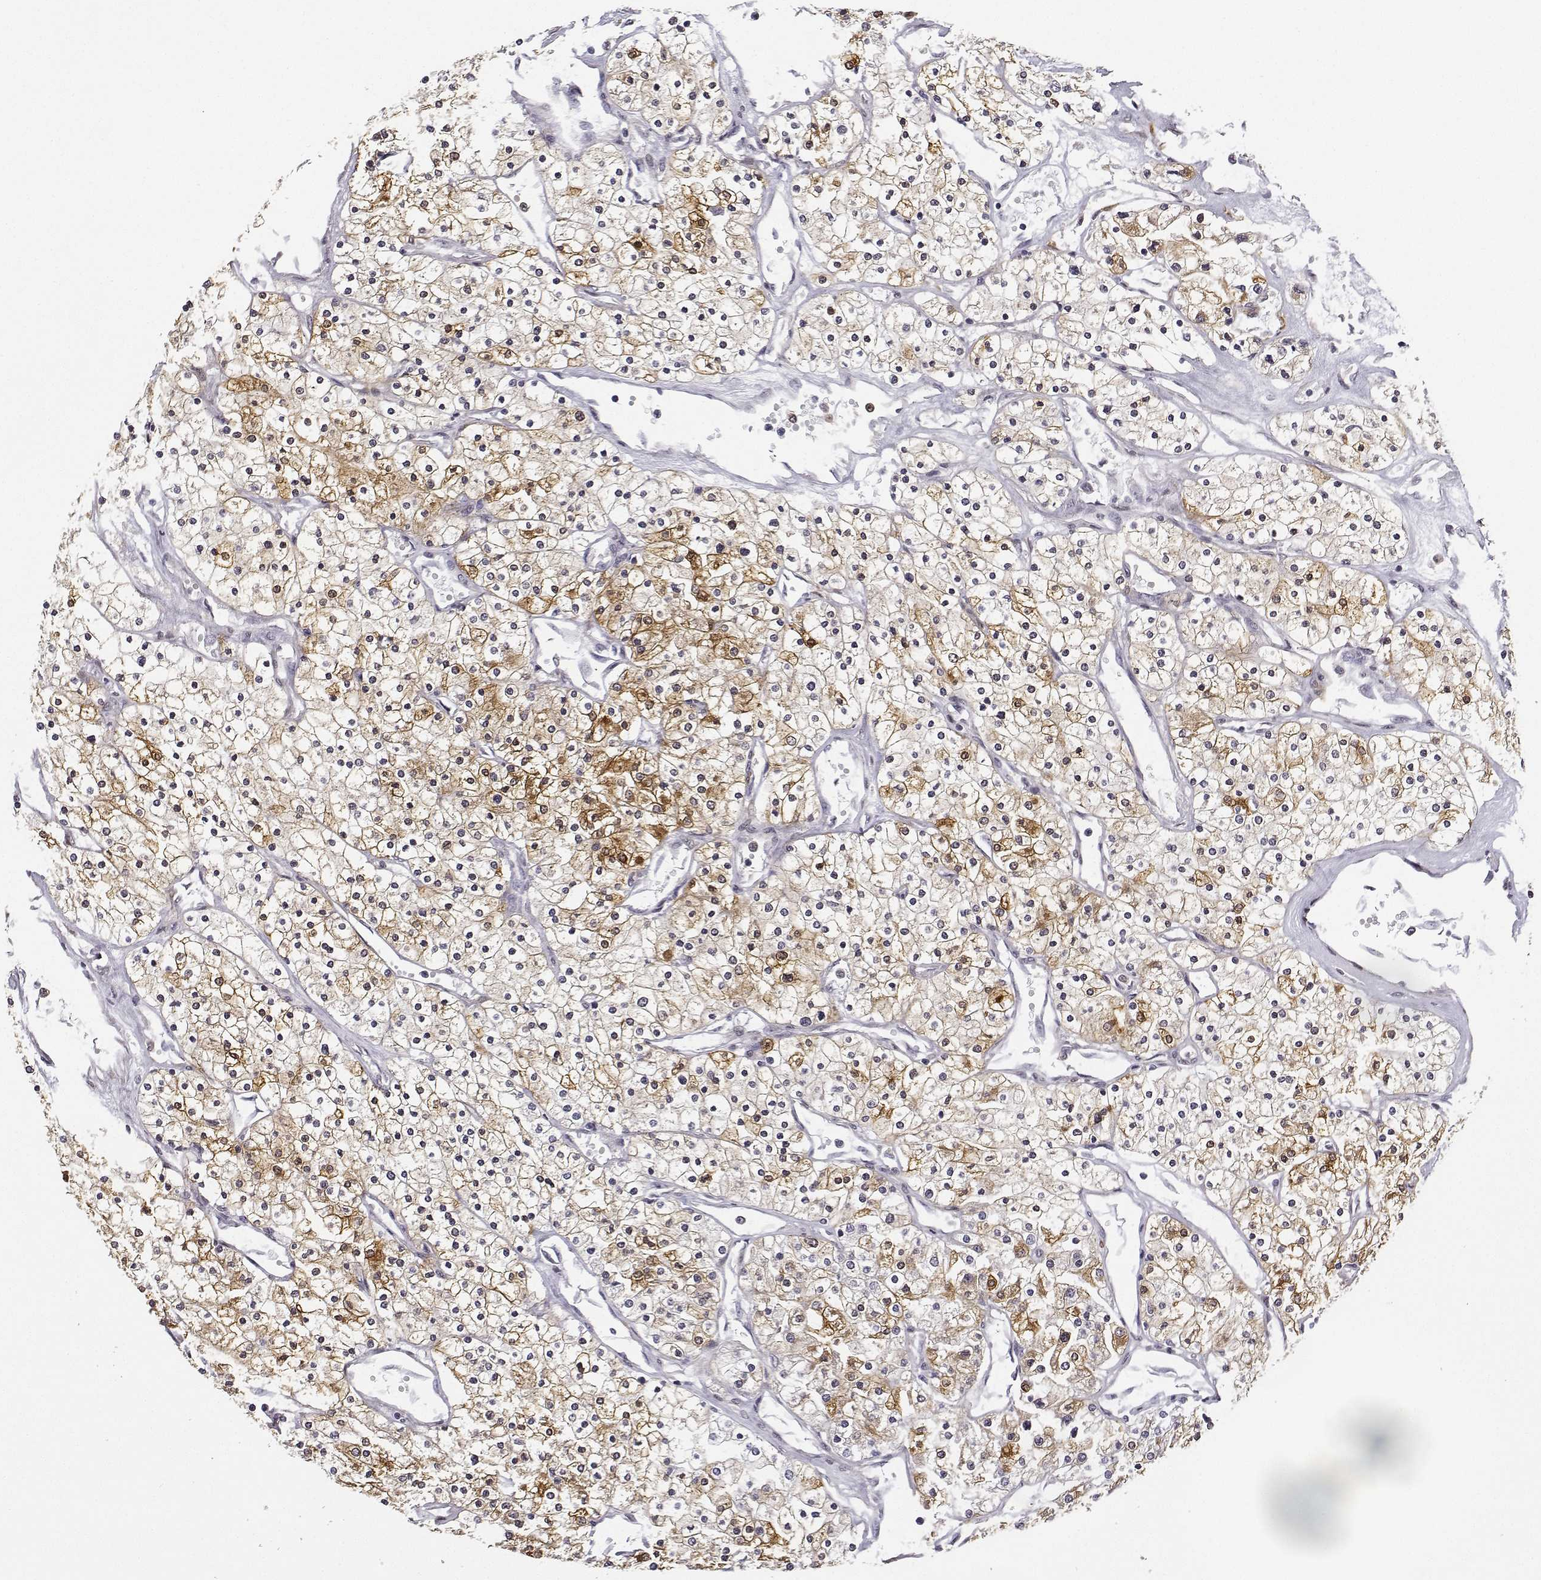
{"staining": {"intensity": "moderate", "quantity": "25%-75%", "location": "cytoplasmic/membranous,nuclear"}, "tissue": "renal cancer", "cell_type": "Tumor cells", "image_type": "cancer", "snomed": [{"axis": "morphology", "description": "Adenocarcinoma, NOS"}, {"axis": "topography", "description": "Kidney"}], "caption": "DAB immunohistochemical staining of human renal adenocarcinoma demonstrates moderate cytoplasmic/membranous and nuclear protein expression in about 25%-75% of tumor cells.", "gene": "PHGDH", "patient": {"sex": "male", "age": 80}}